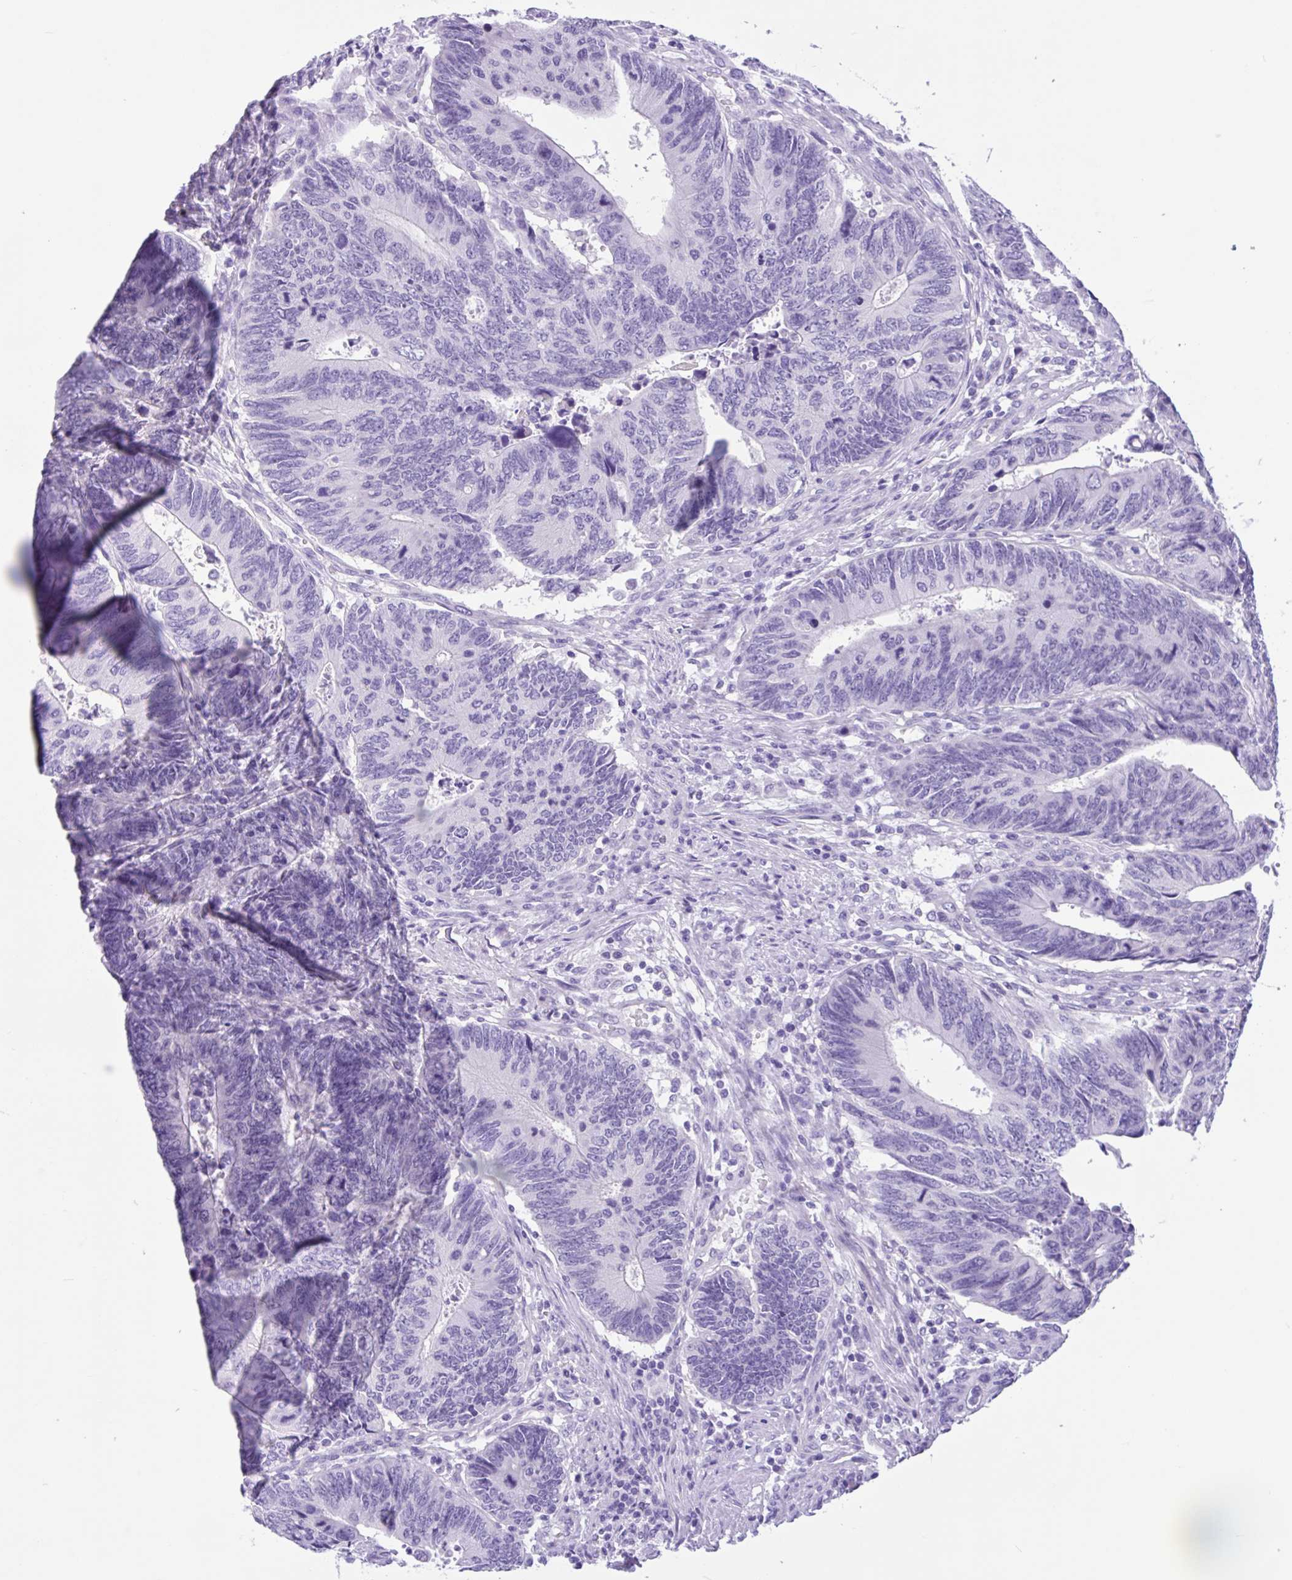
{"staining": {"intensity": "negative", "quantity": "none", "location": "none"}, "tissue": "colorectal cancer", "cell_type": "Tumor cells", "image_type": "cancer", "snomed": [{"axis": "morphology", "description": "Adenocarcinoma, NOS"}, {"axis": "topography", "description": "Colon"}], "caption": "High power microscopy micrograph of an immunohistochemistry image of colorectal cancer (adenocarcinoma), revealing no significant positivity in tumor cells.", "gene": "OR4N4", "patient": {"sex": "male", "age": 87}}